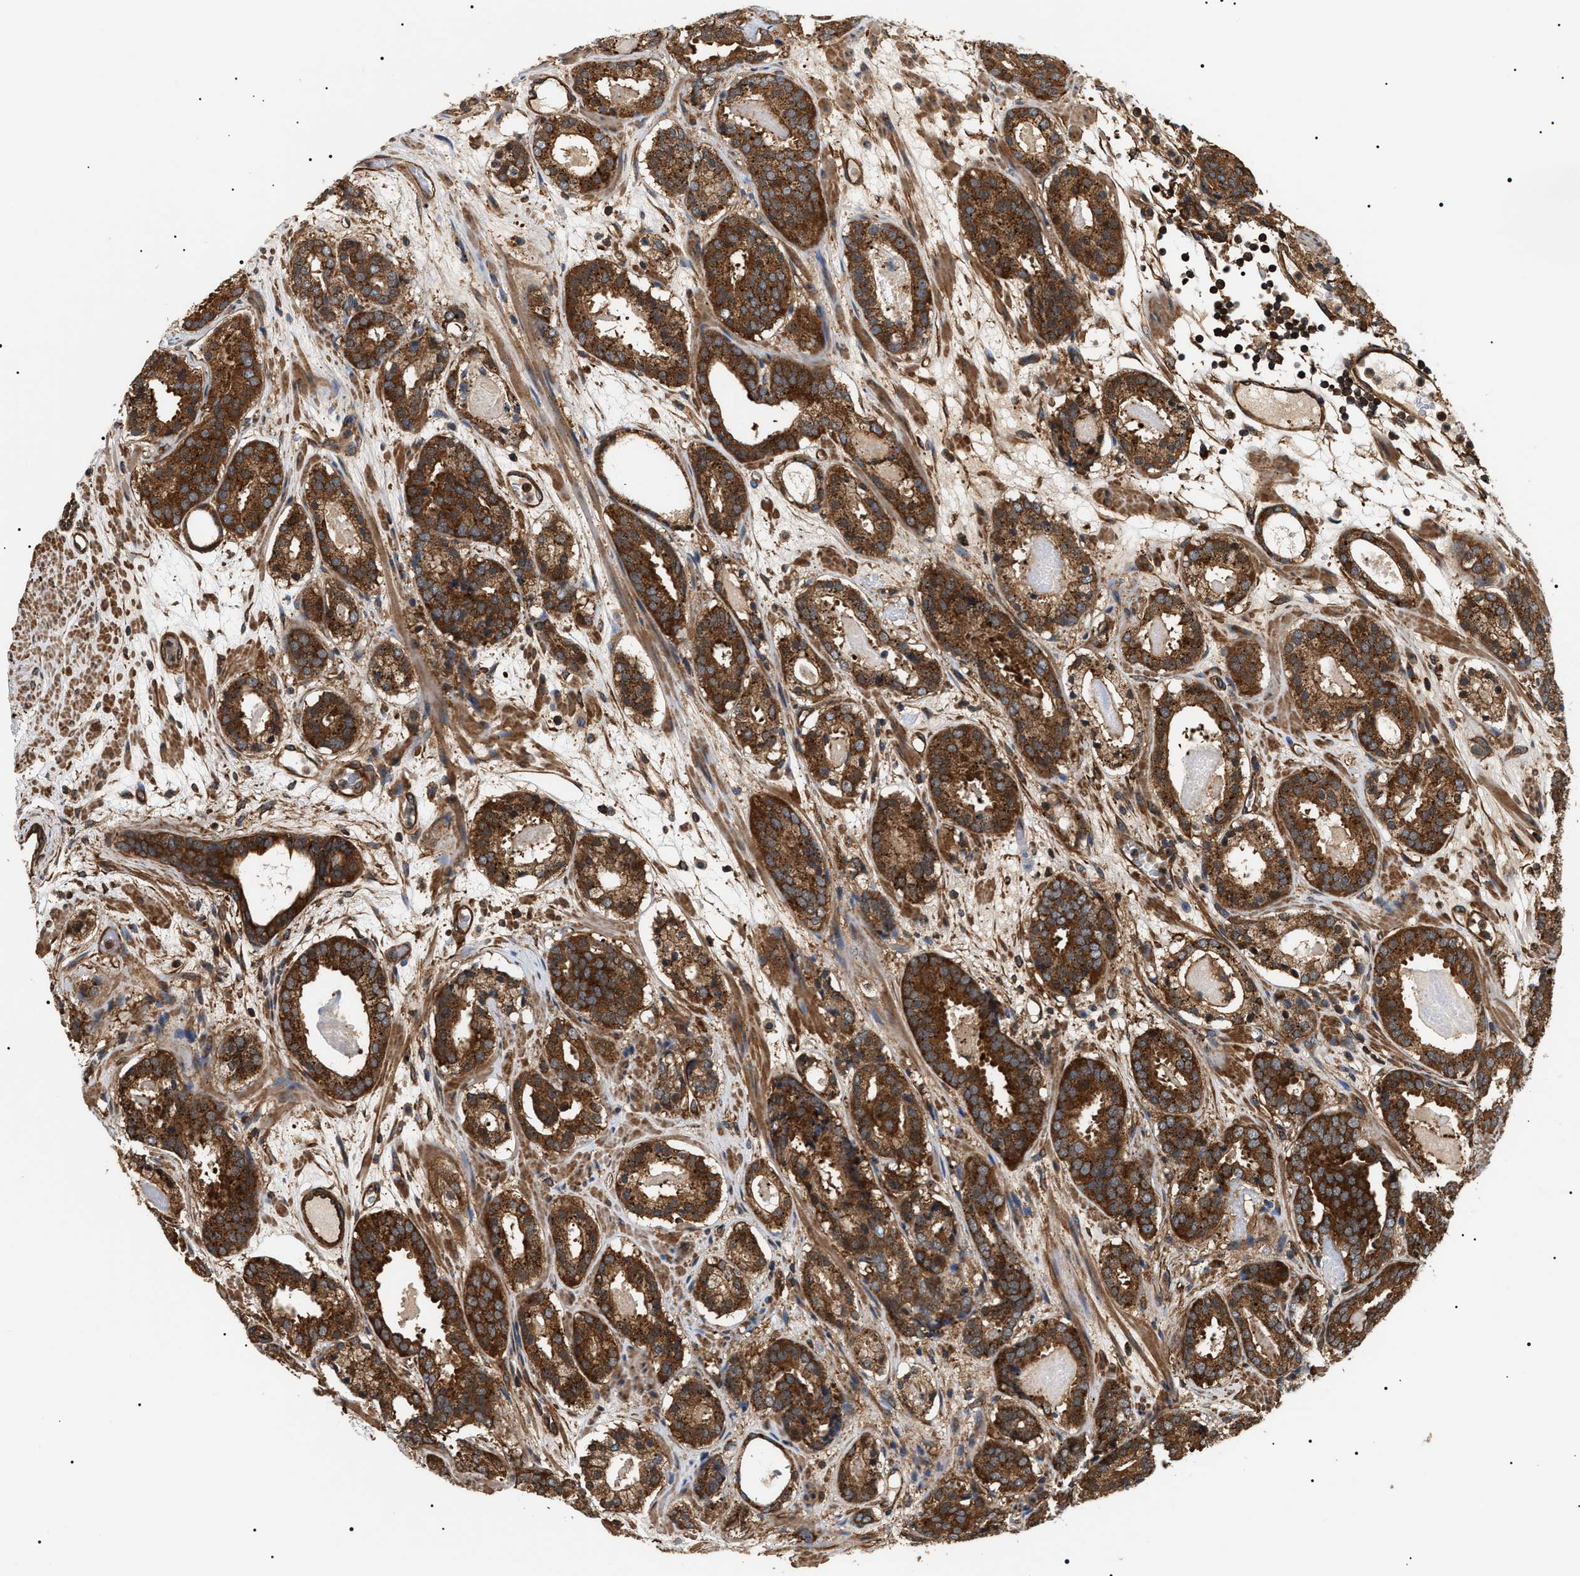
{"staining": {"intensity": "strong", "quantity": ">75%", "location": "cytoplasmic/membranous"}, "tissue": "prostate cancer", "cell_type": "Tumor cells", "image_type": "cancer", "snomed": [{"axis": "morphology", "description": "Adenocarcinoma, Low grade"}, {"axis": "topography", "description": "Prostate"}], "caption": "DAB immunohistochemical staining of low-grade adenocarcinoma (prostate) displays strong cytoplasmic/membranous protein staining in about >75% of tumor cells. The staining is performed using DAB brown chromogen to label protein expression. The nuclei are counter-stained blue using hematoxylin.", "gene": "SH3GLB2", "patient": {"sex": "male", "age": 69}}